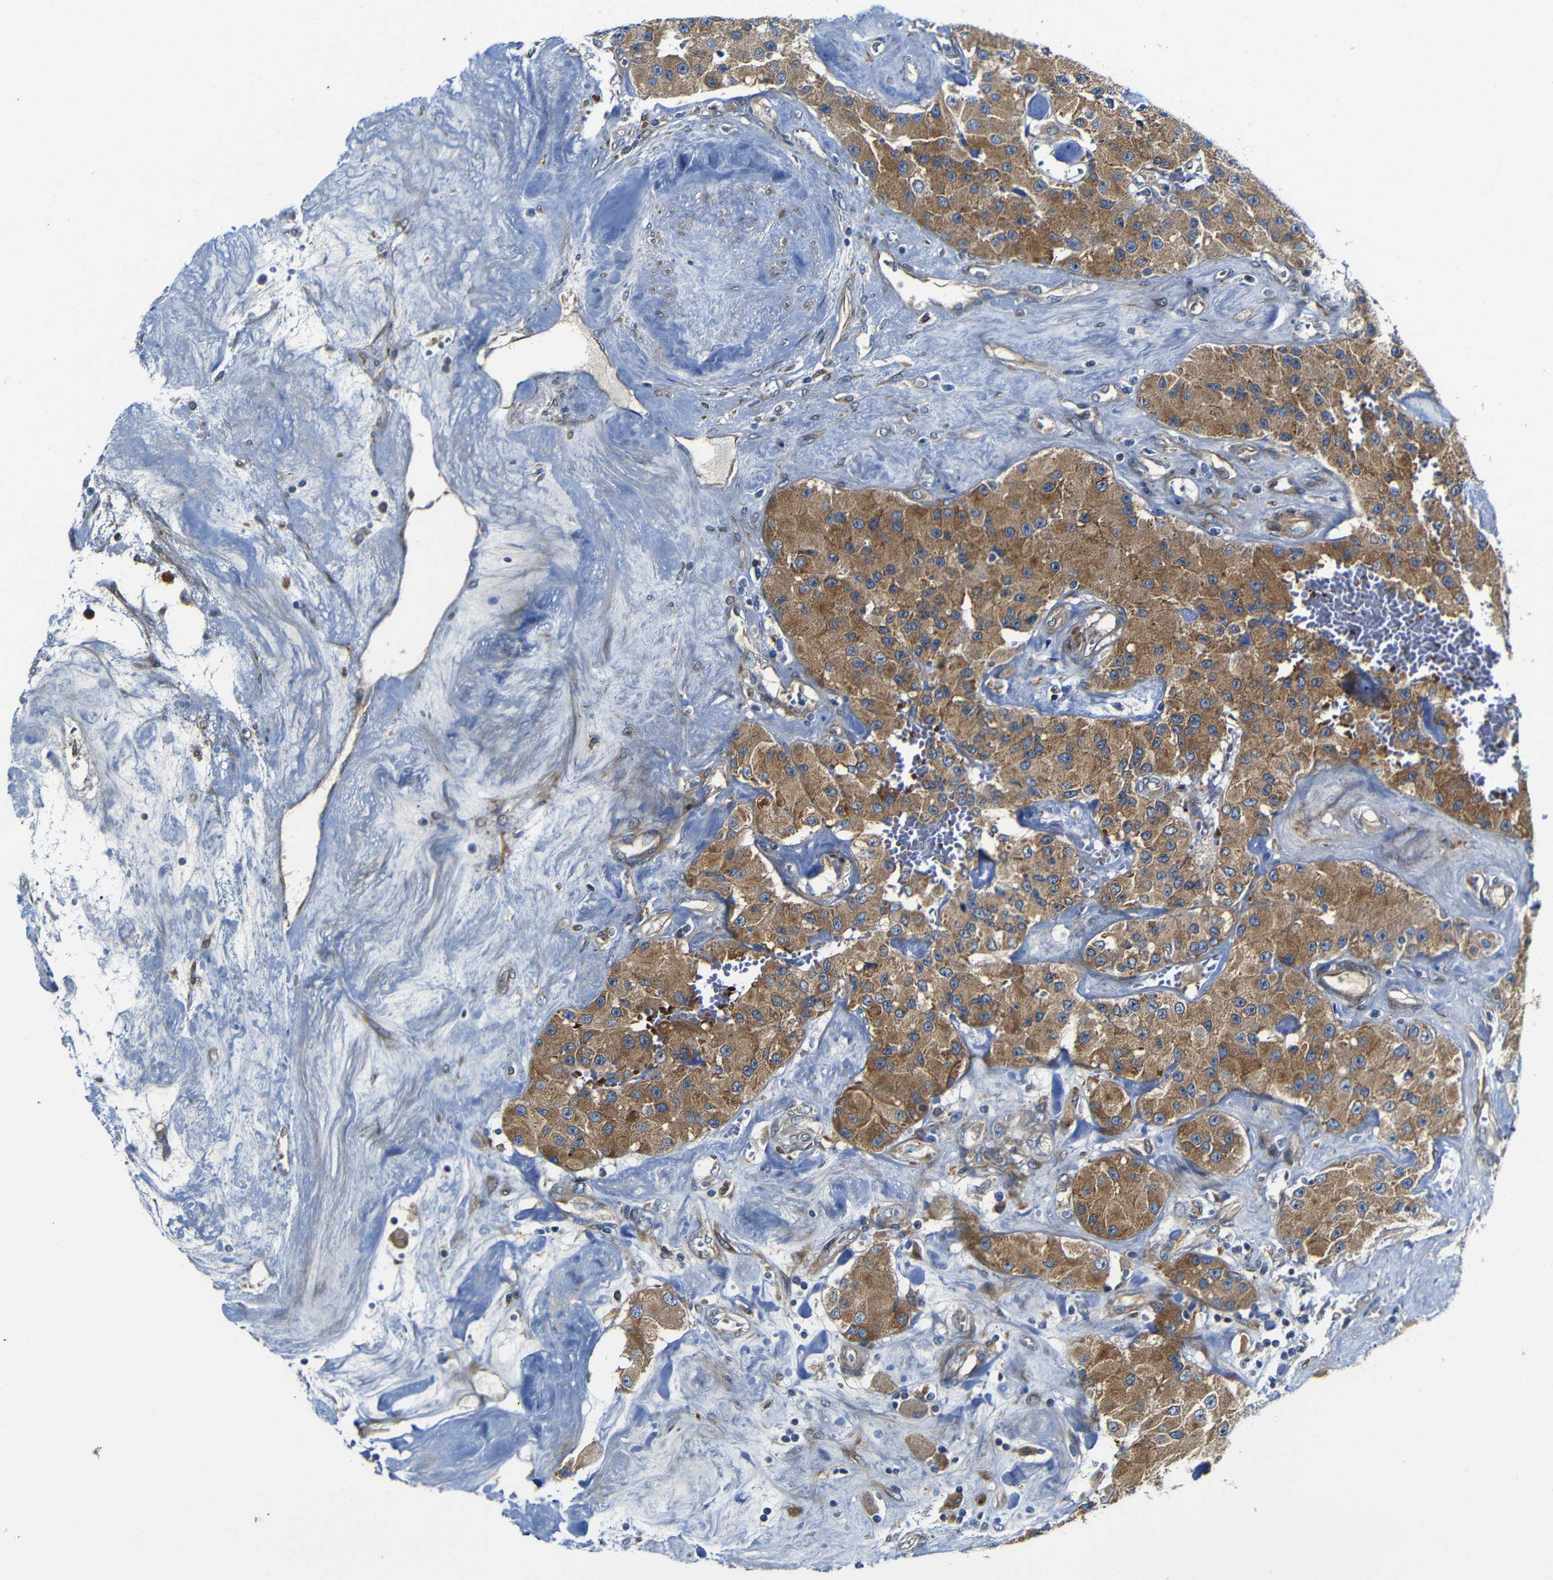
{"staining": {"intensity": "moderate", "quantity": ">75%", "location": "cytoplasmic/membranous"}, "tissue": "carcinoid", "cell_type": "Tumor cells", "image_type": "cancer", "snomed": [{"axis": "morphology", "description": "Carcinoid, malignant, NOS"}, {"axis": "topography", "description": "Pancreas"}], "caption": "Protein staining of carcinoid tissue reveals moderate cytoplasmic/membranous expression in approximately >75% of tumor cells. The staining was performed using DAB (3,3'-diaminobenzidine), with brown indicating positive protein expression. Nuclei are stained blue with hematoxylin.", "gene": "CLCC1", "patient": {"sex": "male", "age": 41}}